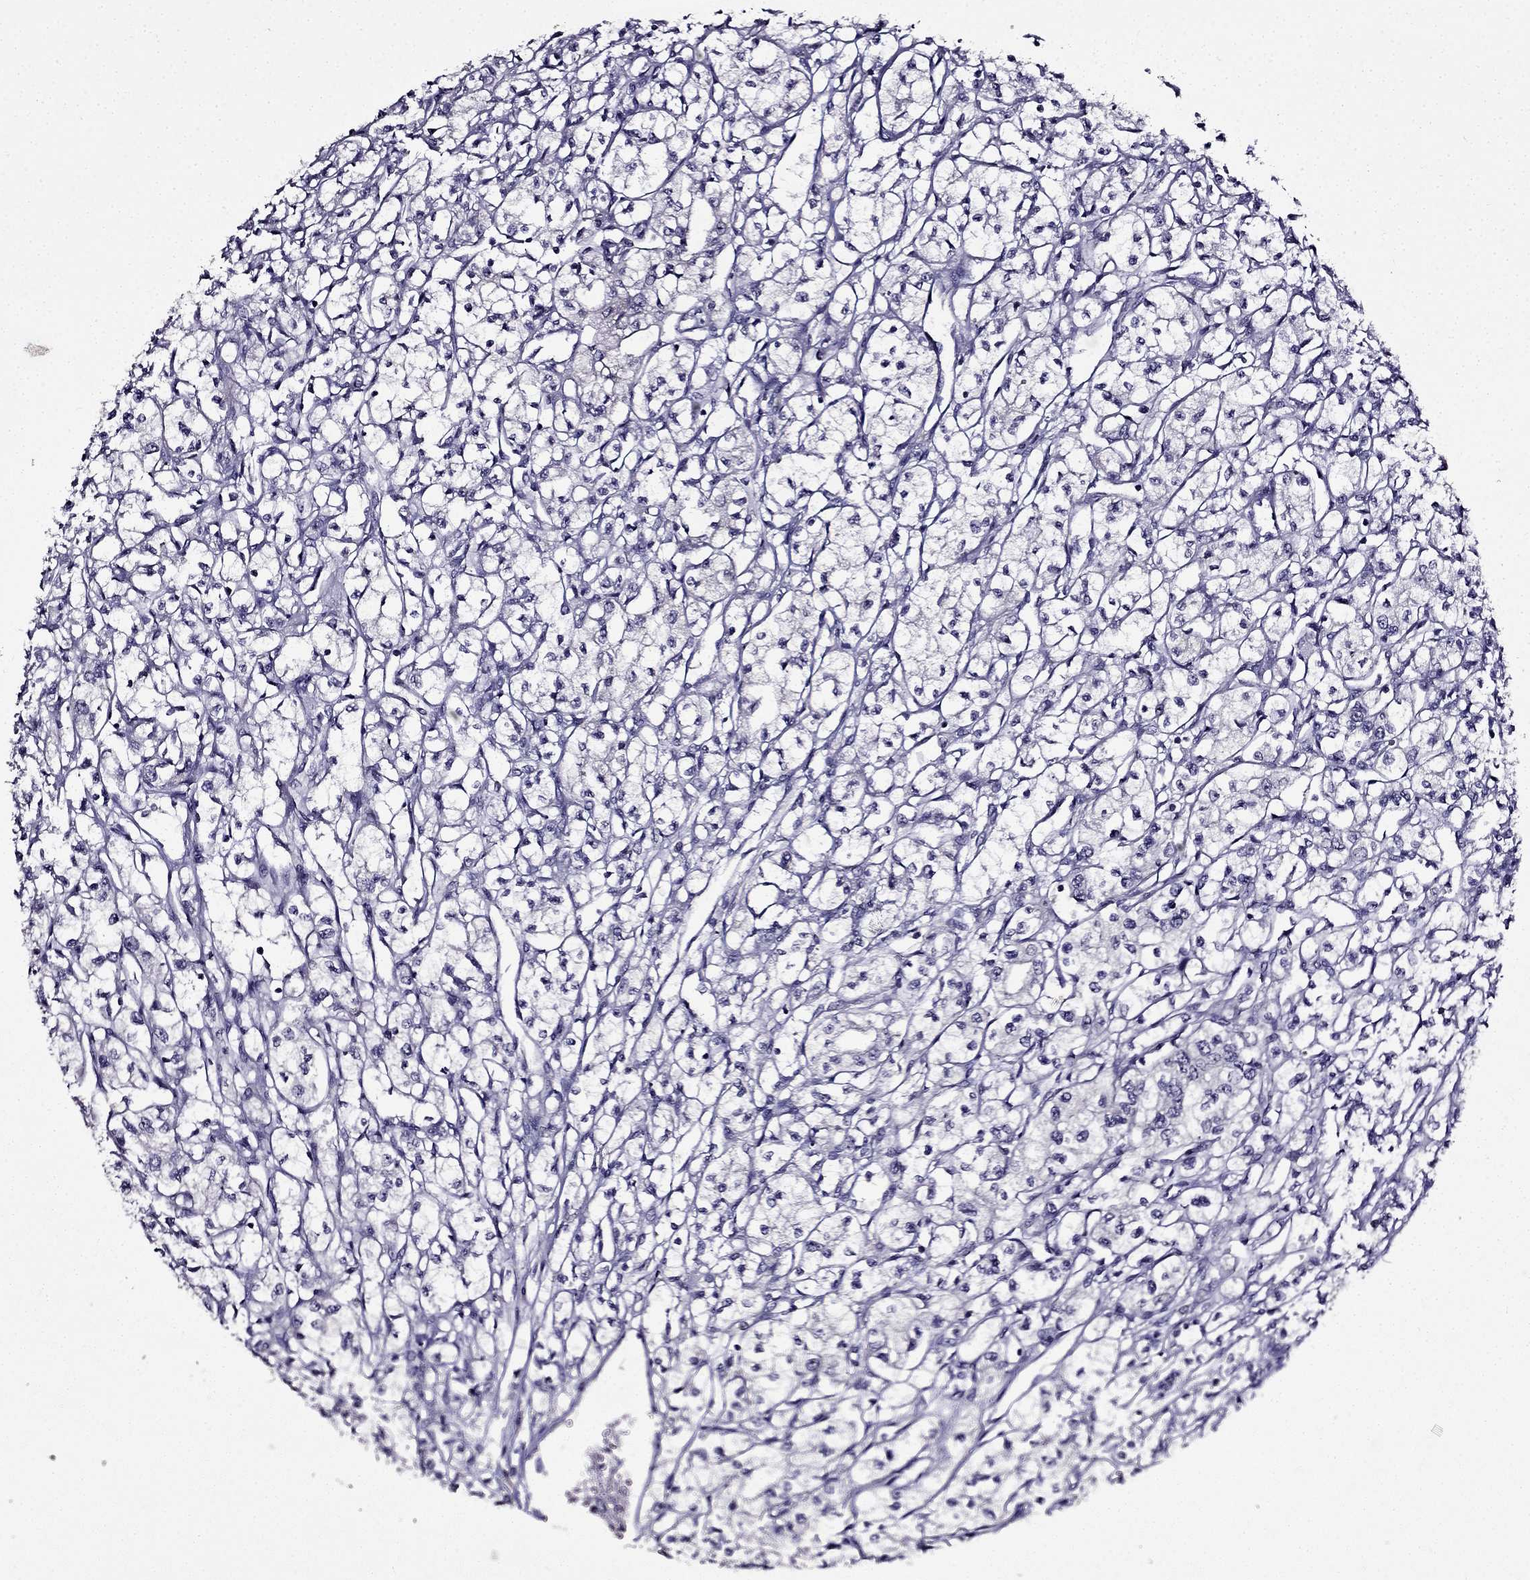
{"staining": {"intensity": "negative", "quantity": "none", "location": "none"}, "tissue": "renal cancer", "cell_type": "Tumor cells", "image_type": "cancer", "snomed": [{"axis": "morphology", "description": "Adenocarcinoma, NOS"}, {"axis": "topography", "description": "Kidney"}], "caption": "This is an immunohistochemistry micrograph of human renal cancer. There is no positivity in tumor cells.", "gene": "TMEM266", "patient": {"sex": "male", "age": 56}}